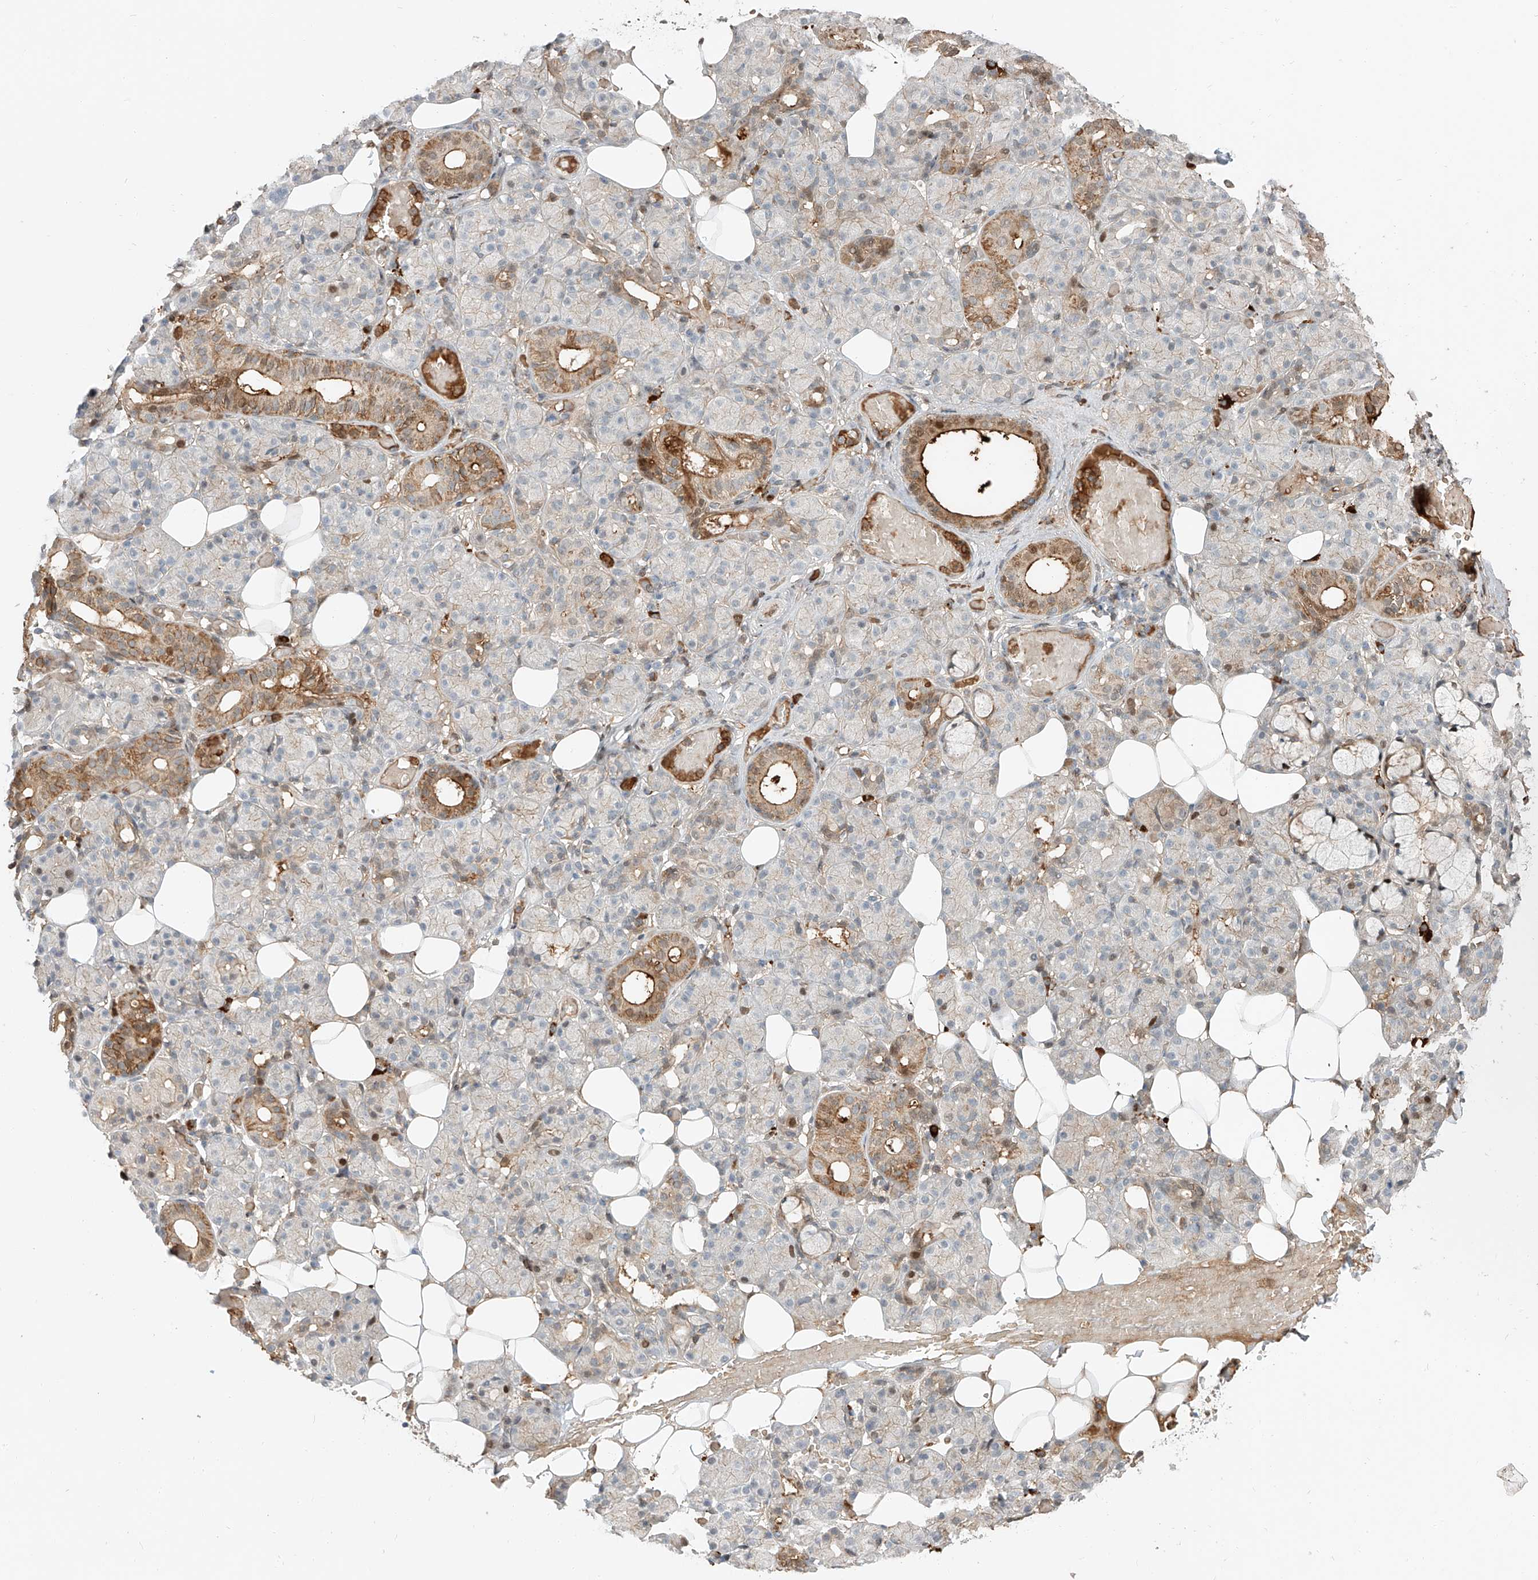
{"staining": {"intensity": "moderate", "quantity": "<25%", "location": "cytoplasmic/membranous"}, "tissue": "salivary gland", "cell_type": "Glandular cells", "image_type": "normal", "snomed": [{"axis": "morphology", "description": "Normal tissue, NOS"}, {"axis": "topography", "description": "Salivary gland"}], "caption": "A histopathology image showing moderate cytoplasmic/membranous positivity in approximately <25% of glandular cells in benign salivary gland, as visualized by brown immunohistochemical staining.", "gene": "CEP162", "patient": {"sex": "male", "age": 63}}